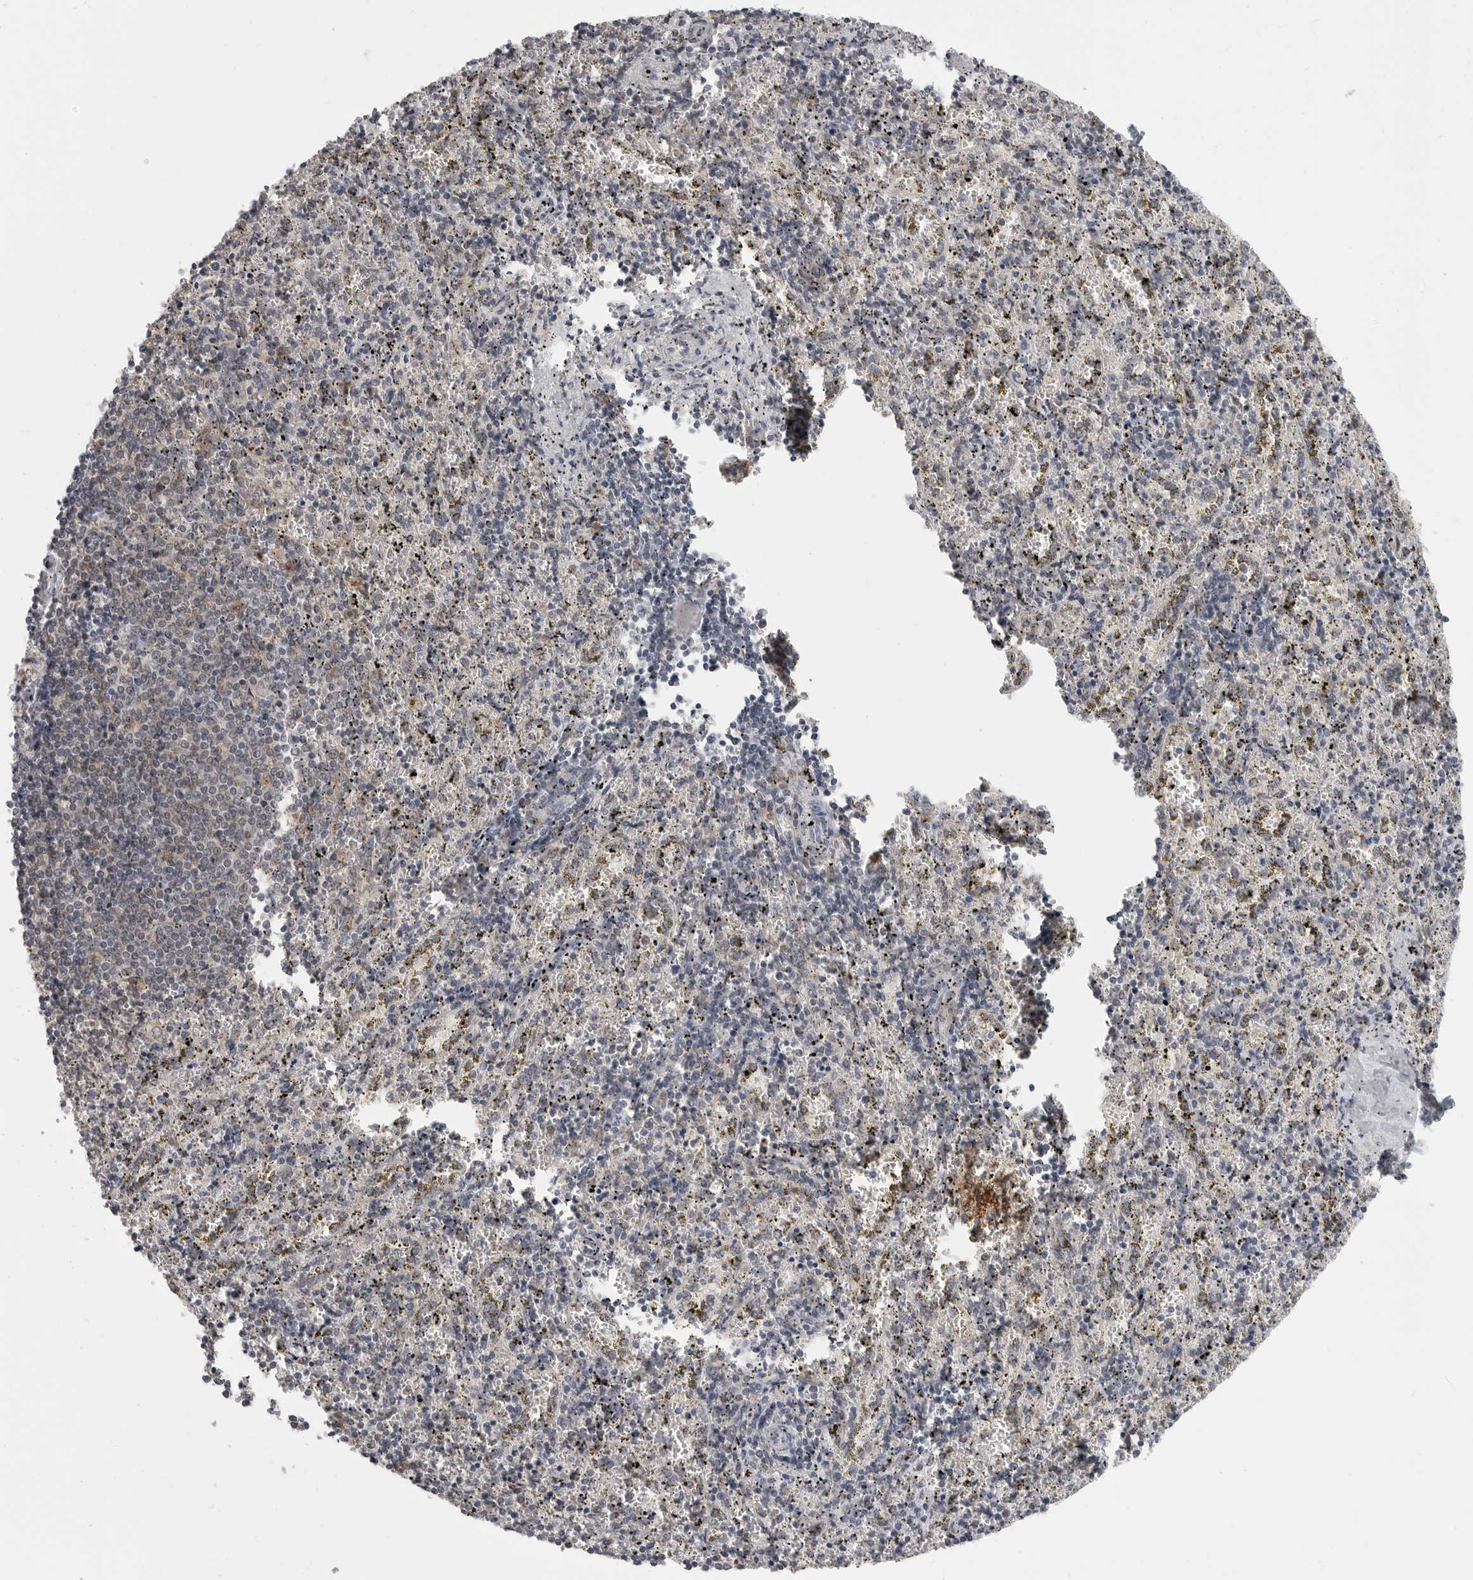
{"staining": {"intensity": "moderate", "quantity": "25%-75%", "location": "cytoplasmic/membranous"}, "tissue": "spleen", "cell_type": "Cells in red pulp", "image_type": "normal", "snomed": [{"axis": "morphology", "description": "Normal tissue, NOS"}, {"axis": "topography", "description": "Spleen"}], "caption": "Immunohistochemistry histopathology image of unremarkable spleen: spleen stained using immunohistochemistry demonstrates medium levels of moderate protein expression localized specifically in the cytoplasmic/membranous of cells in red pulp, appearing as a cytoplasmic/membranous brown color.", "gene": "IFNGR1", "patient": {"sex": "male", "age": 11}}